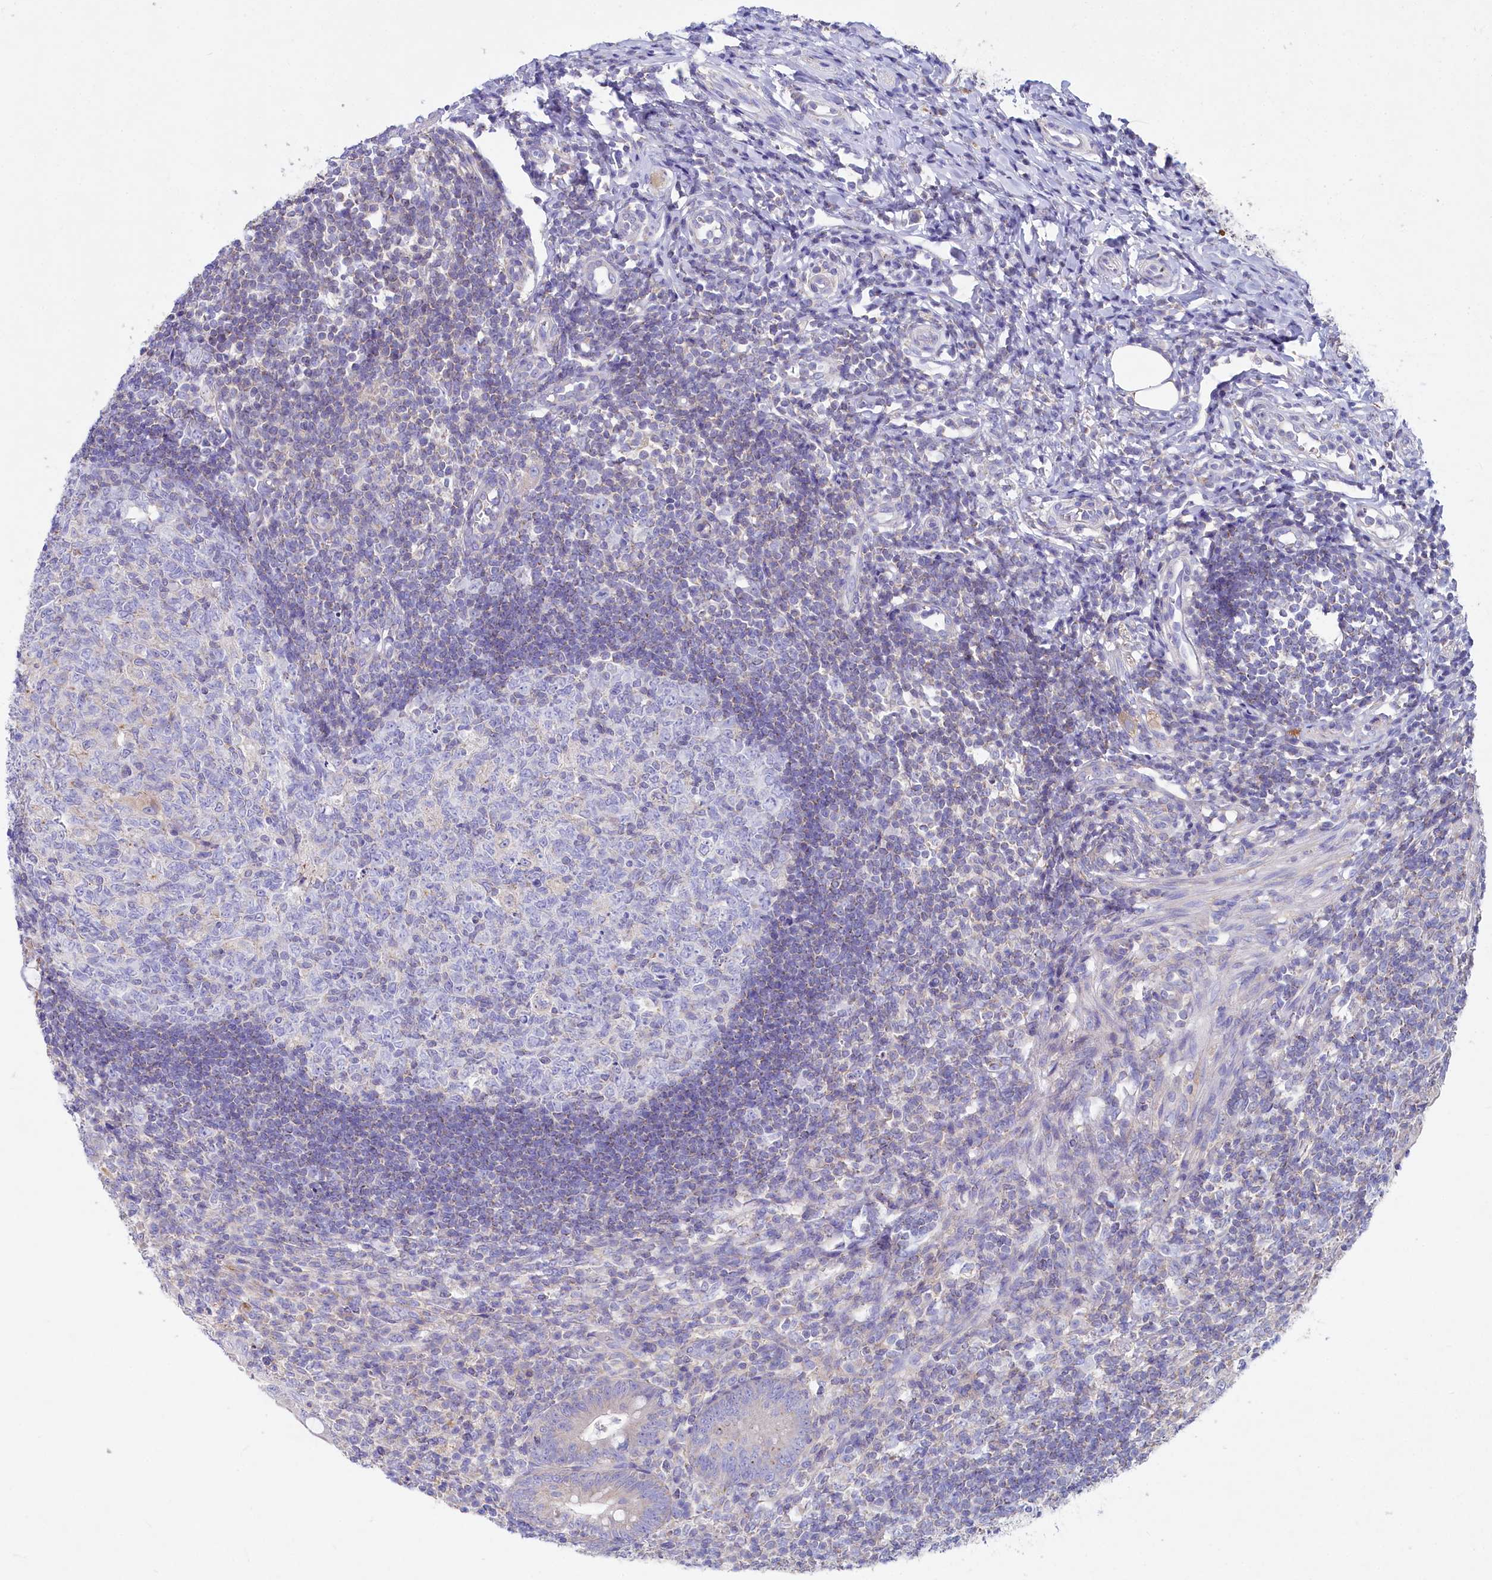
{"staining": {"intensity": "moderate", "quantity": "25%-75%", "location": "cytoplasmic/membranous"}, "tissue": "appendix", "cell_type": "Glandular cells", "image_type": "normal", "snomed": [{"axis": "morphology", "description": "Normal tissue, NOS"}, {"axis": "topography", "description": "Appendix"}], "caption": "Immunohistochemical staining of normal appendix displays 25%-75% levels of moderate cytoplasmic/membranous protein positivity in approximately 25%-75% of glandular cells.", "gene": "VPS26B", "patient": {"sex": "male", "age": 14}}